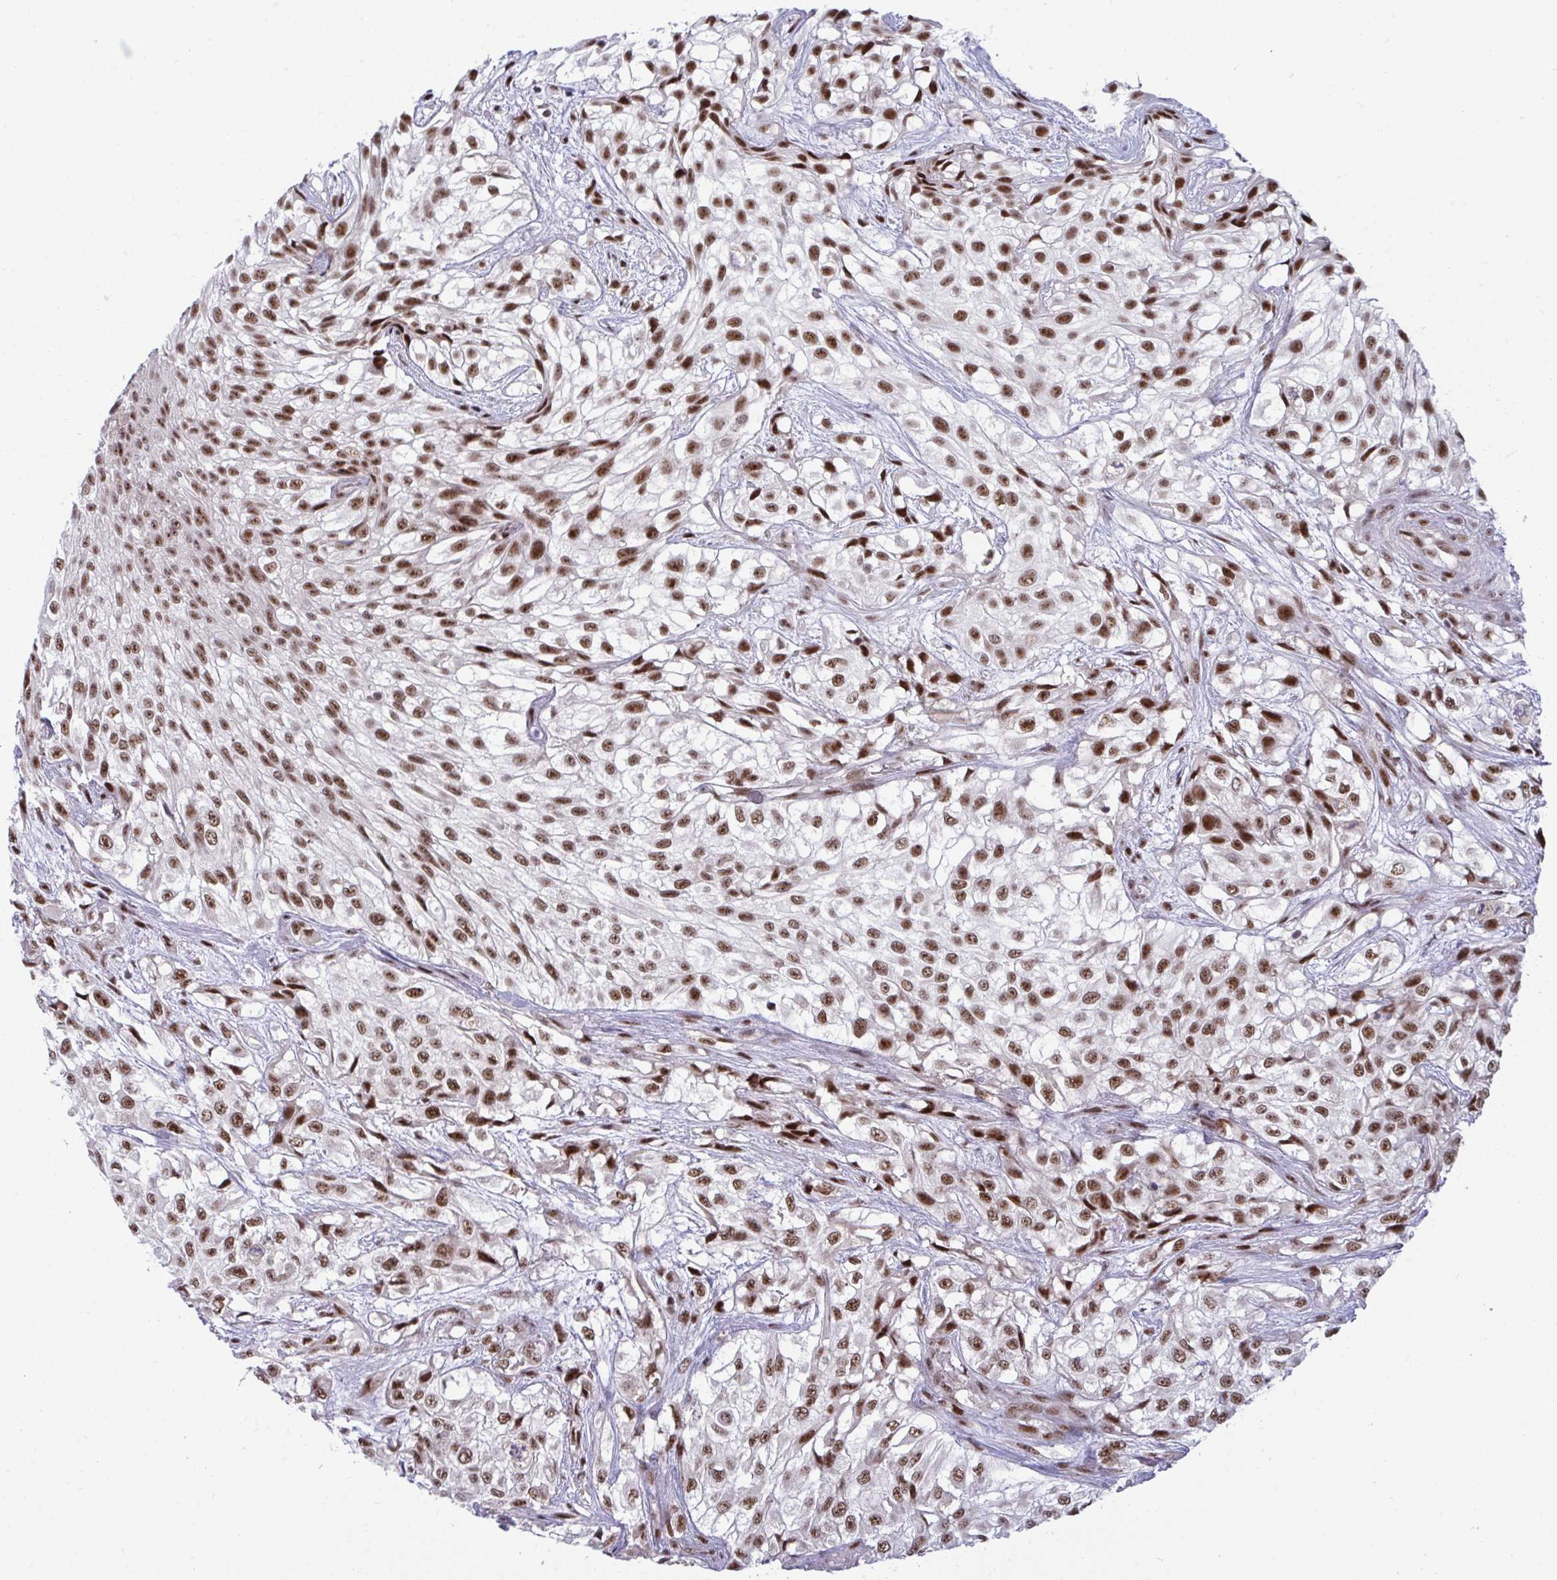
{"staining": {"intensity": "moderate", "quantity": ">75%", "location": "nuclear"}, "tissue": "urothelial cancer", "cell_type": "Tumor cells", "image_type": "cancer", "snomed": [{"axis": "morphology", "description": "Urothelial carcinoma, High grade"}, {"axis": "topography", "description": "Urinary bladder"}], "caption": "This photomicrograph demonstrates immunohistochemistry (IHC) staining of human high-grade urothelial carcinoma, with medium moderate nuclear positivity in about >75% of tumor cells.", "gene": "WBP11", "patient": {"sex": "male", "age": 56}}